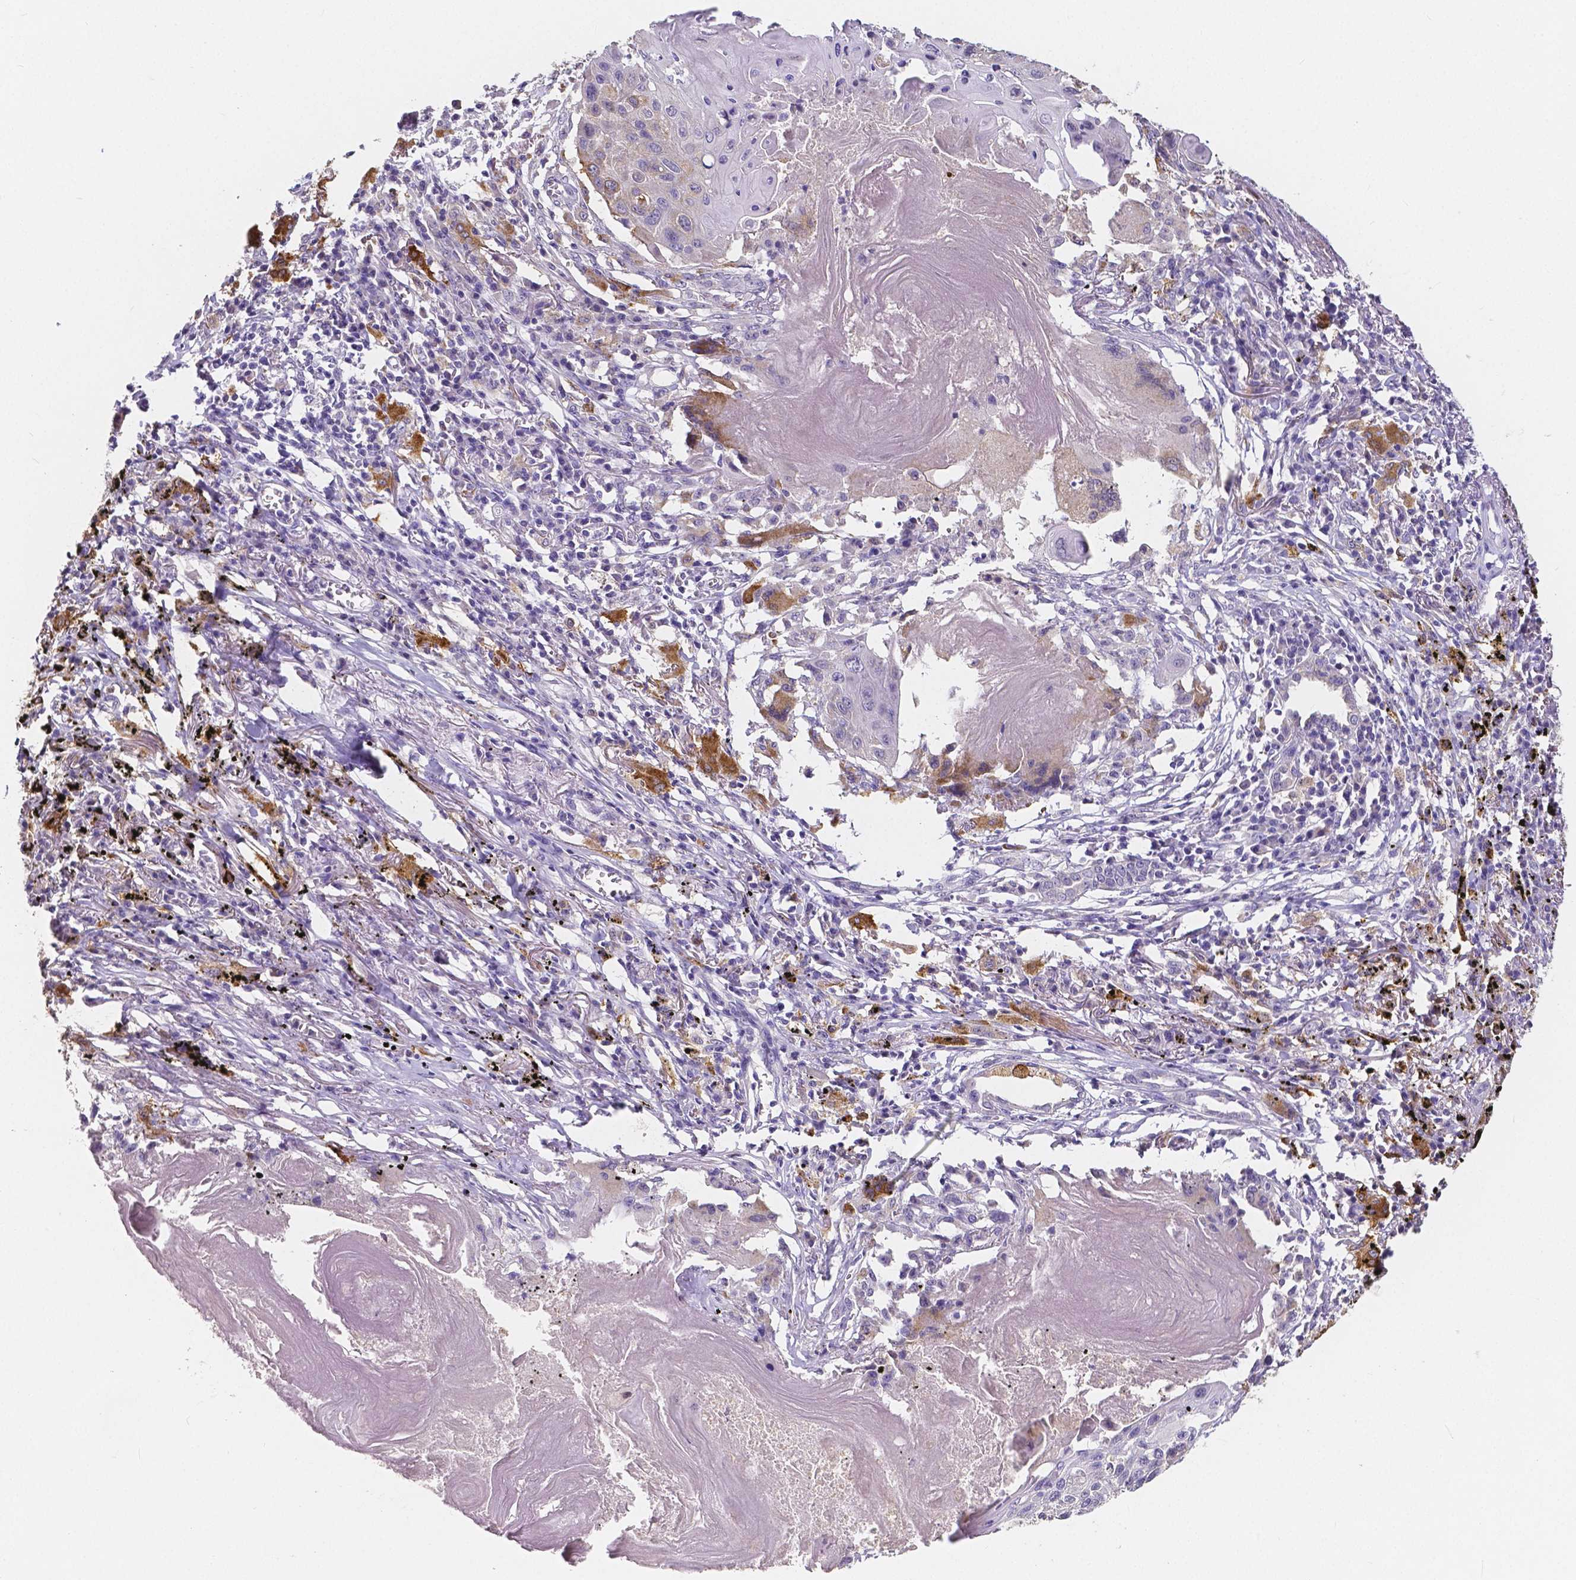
{"staining": {"intensity": "negative", "quantity": "none", "location": "none"}, "tissue": "lung cancer", "cell_type": "Tumor cells", "image_type": "cancer", "snomed": [{"axis": "morphology", "description": "Squamous cell carcinoma, NOS"}, {"axis": "topography", "description": "Lung"}], "caption": "This is an immunohistochemistry micrograph of human lung cancer. There is no expression in tumor cells.", "gene": "ACP5", "patient": {"sex": "male", "age": 78}}